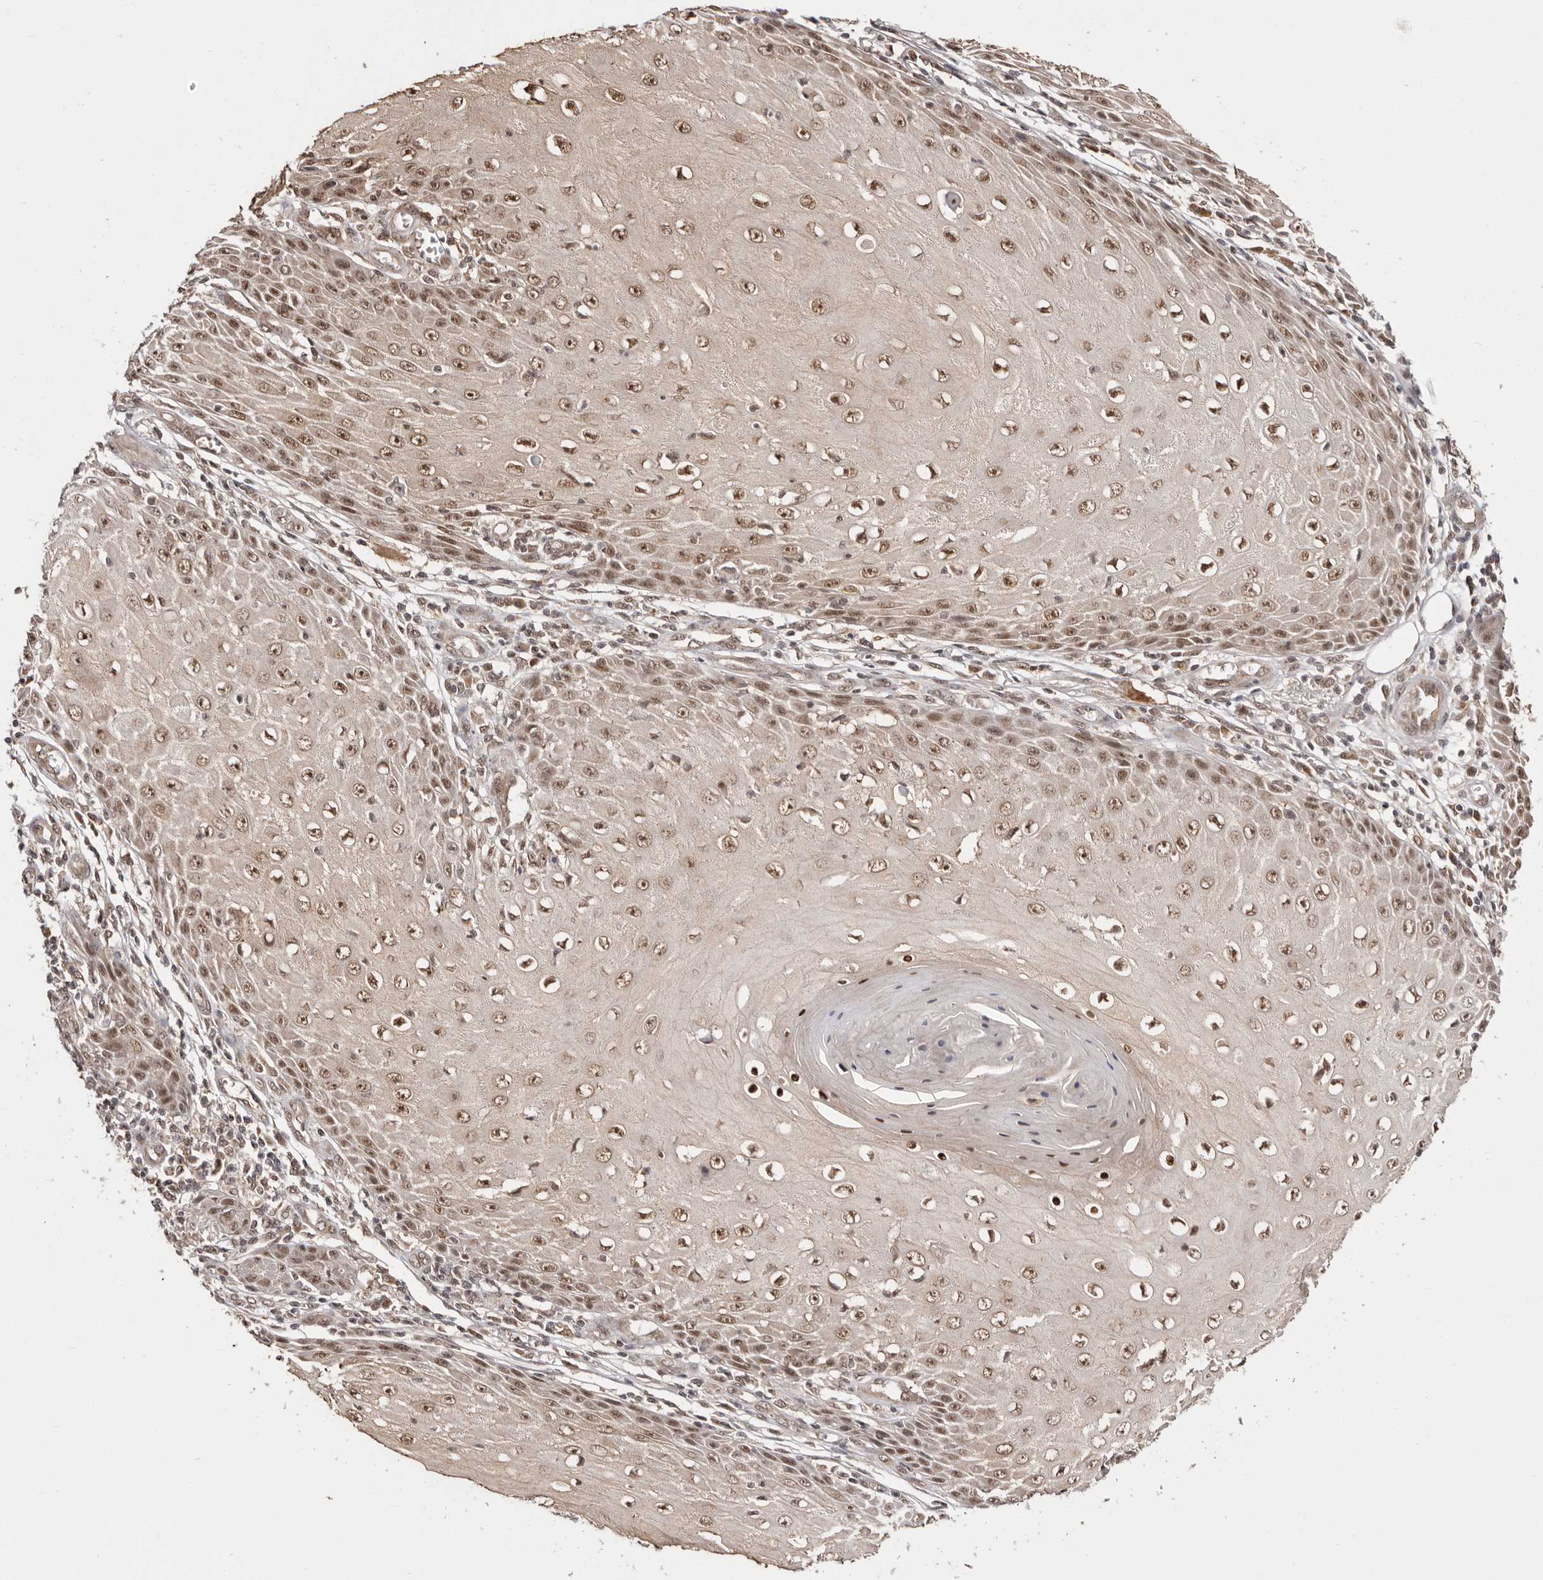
{"staining": {"intensity": "moderate", "quantity": ">75%", "location": "nuclear"}, "tissue": "skin cancer", "cell_type": "Tumor cells", "image_type": "cancer", "snomed": [{"axis": "morphology", "description": "Squamous cell carcinoma, NOS"}, {"axis": "topography", "description": "Skin"}], "caption": "Skin squamous cell carcinoma was stained to show a protein in brown. There is medium levels of moderate nuclear expression in approximately >75% of tumor cells.", "gene": "MED8", "patient": {"sex": "female", "age": 73}}